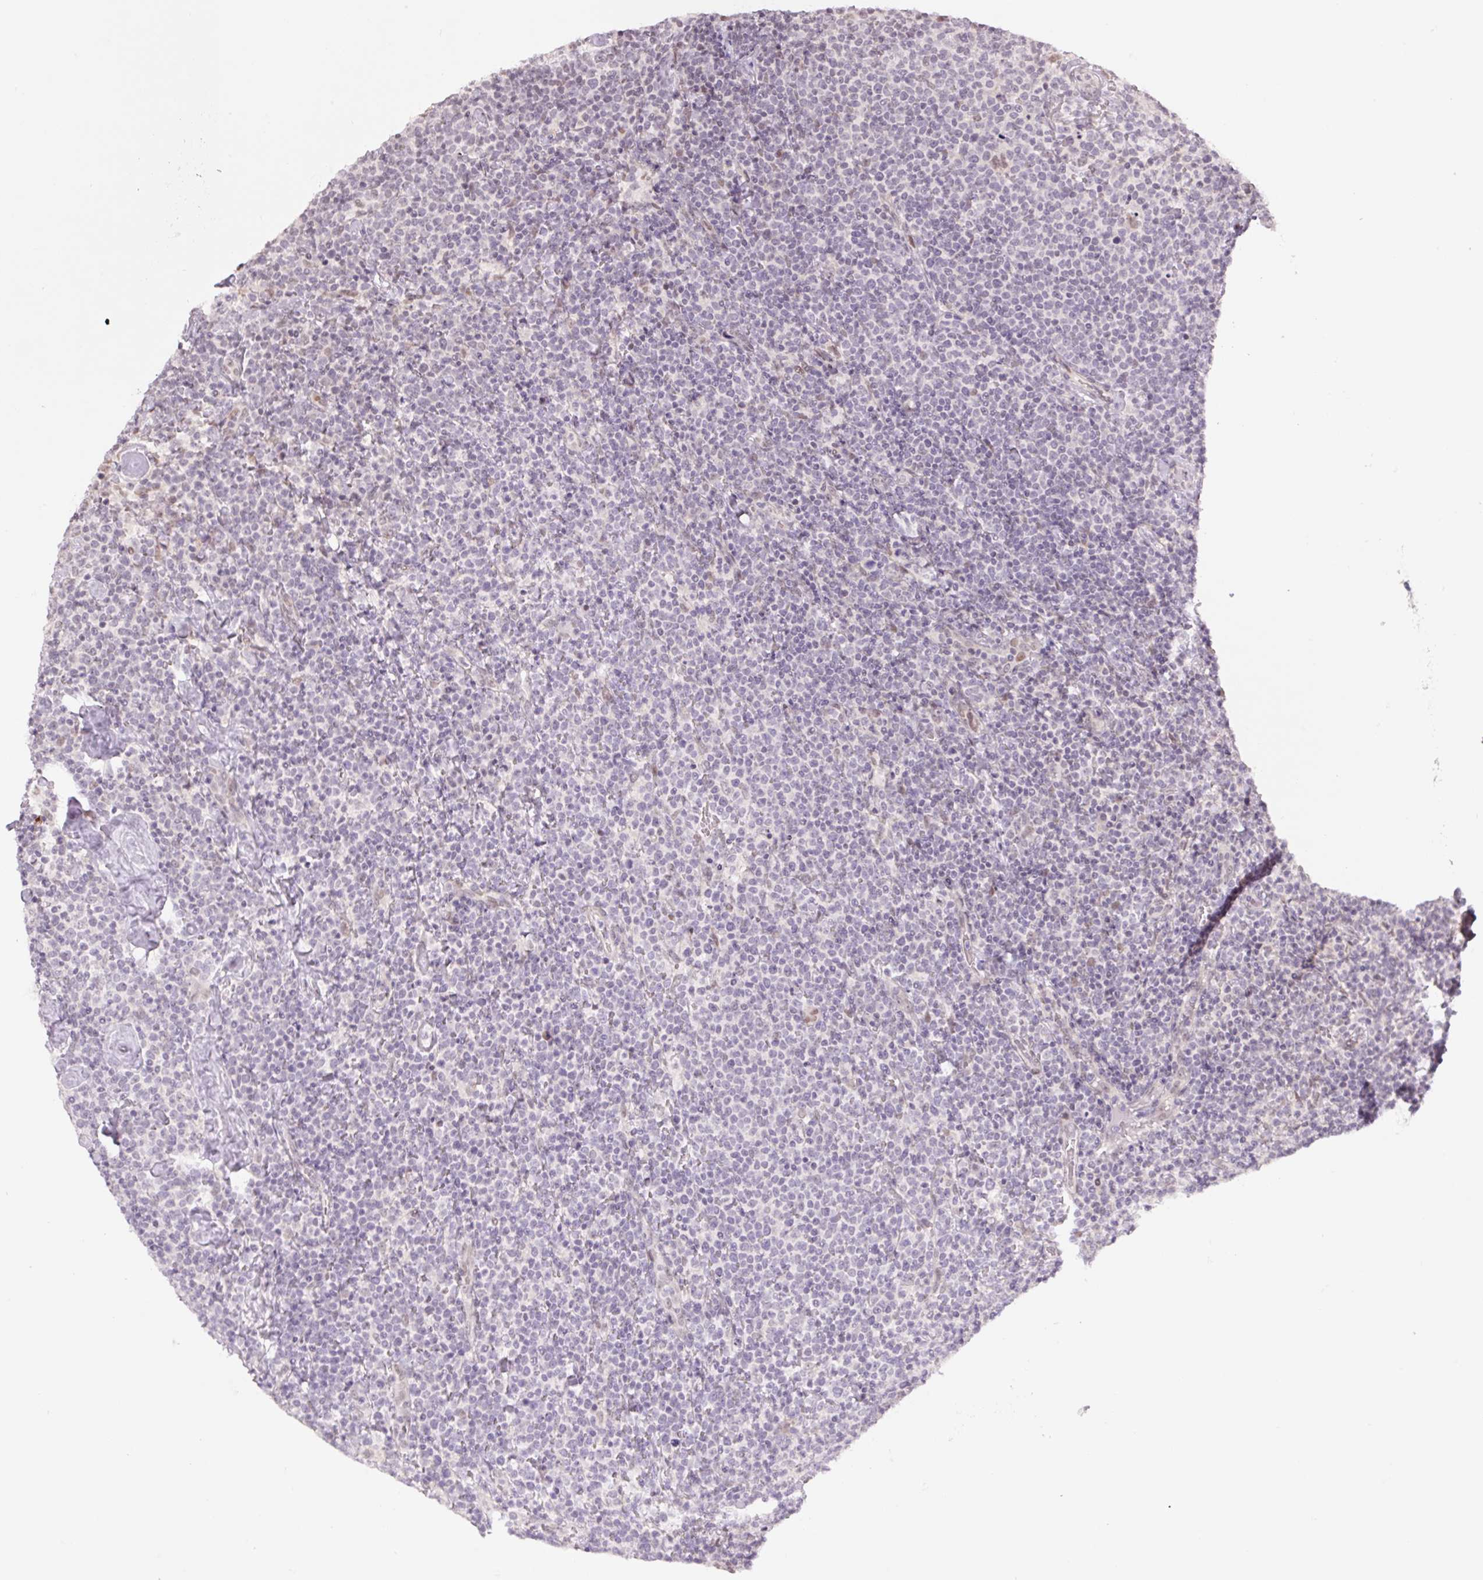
{"staining": {"intensity": "moderate", "quantity": "<25%", "location": "nuclear"}, "tissue": "lymphoma", "cell_type": "Tumor cells", "image_type": "cancer", "snomed": [{"axis": "morphology", "description": "Malignant lymphoma, non-Hodgkin's type, High grade"}, {"axis": "topography", "description": "Lymph node"}], "caption": "An immunohistochemistry (IHC) photomicrograph of neoplastic tissue is shown. Protein staining in brown shows moderate nuclear positivity in malignant lymphoma, non-Hodgkin's type (high-grade) within tumor cells.", "gene": "TCFL5", "patient": {"sex": "male", "age": 61}}